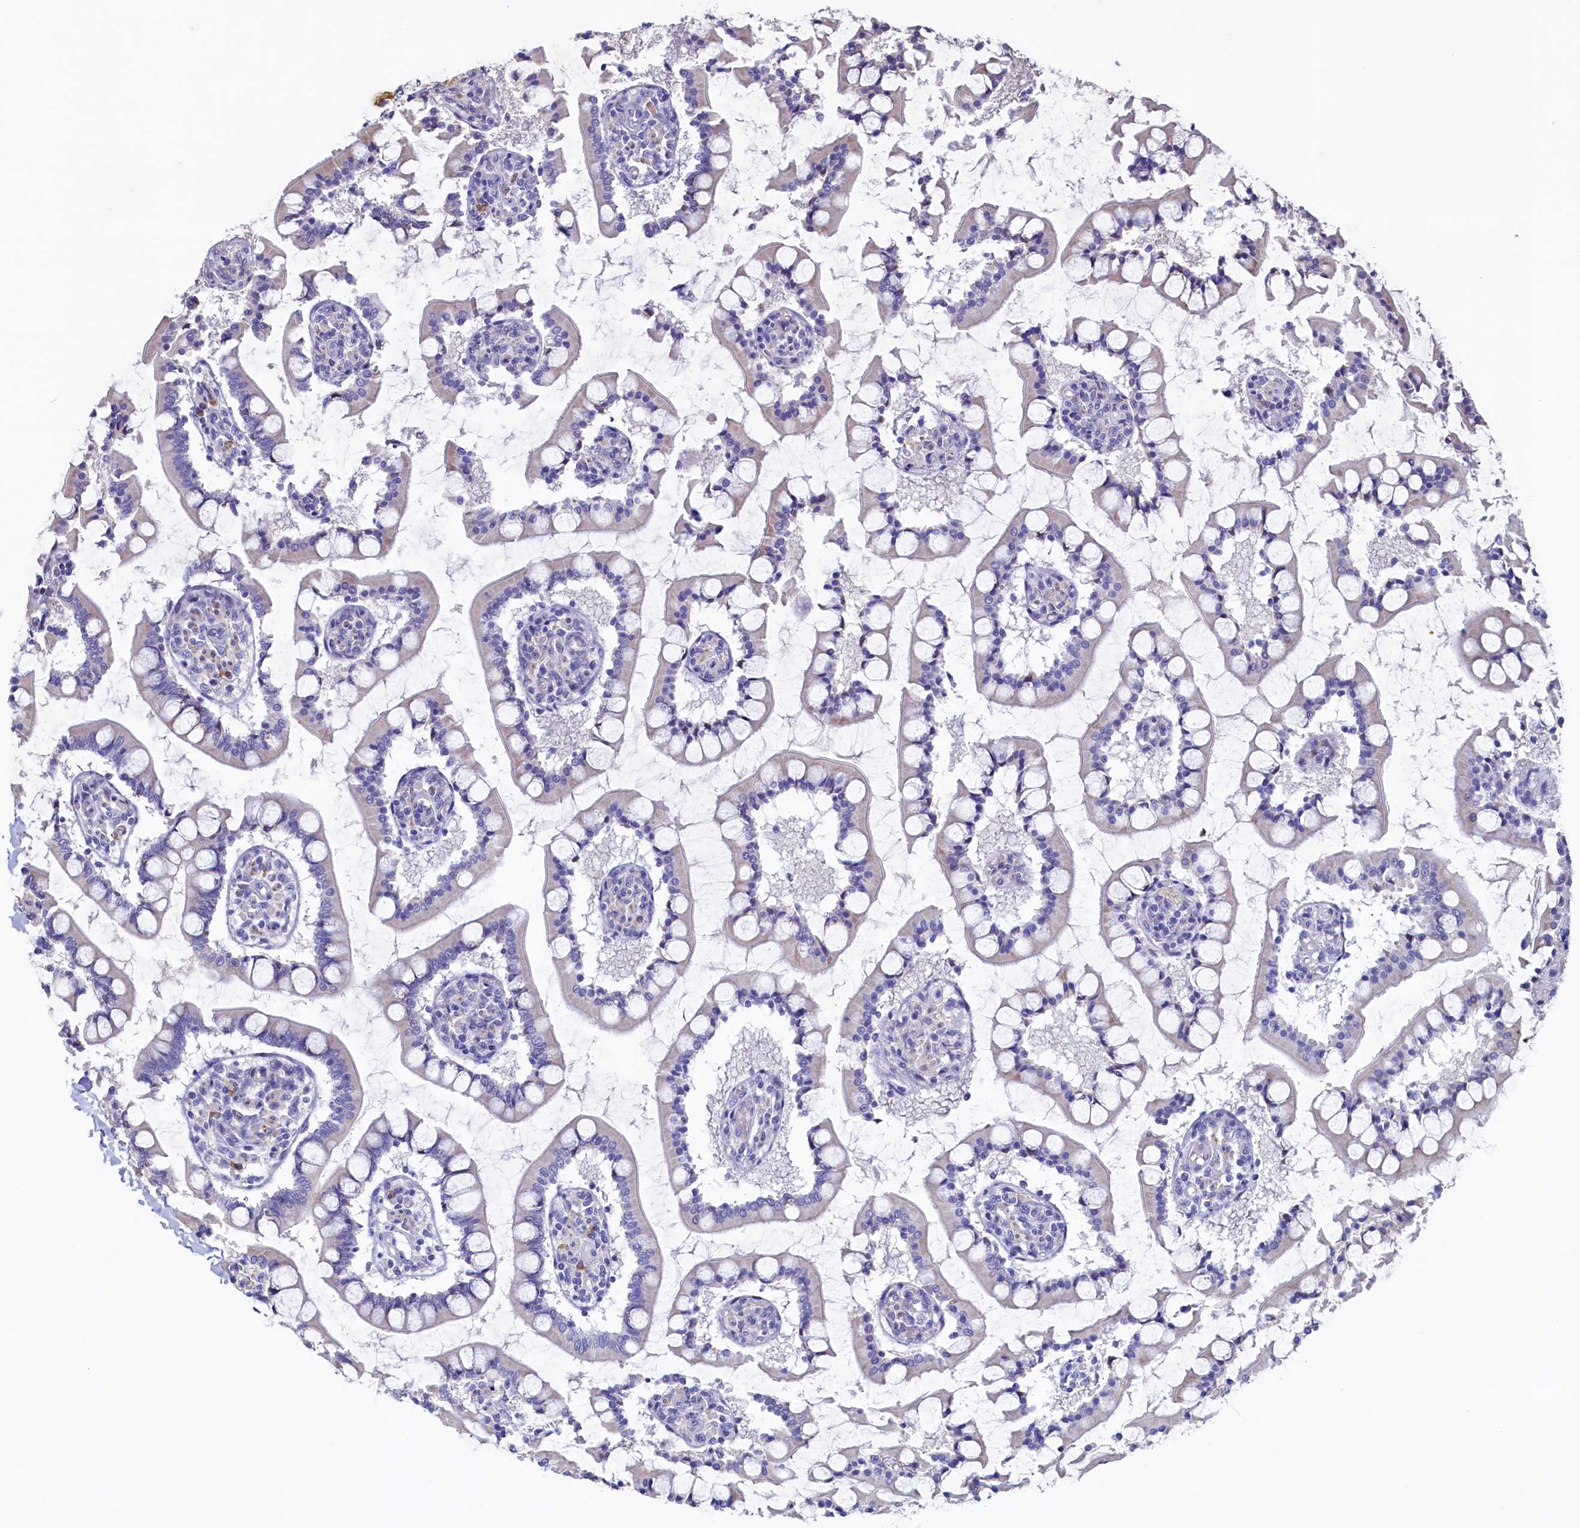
{"staining": {"intensity": "weak", "quantity": "<25%", "location": "cytoplasmic/membranous"}, "tissue": "small intestine", "cell_type": "Glandular cells", "image_type": "normal", "snomed": [{"axis": "morphology", "description": "Normal tissue, NOS"}, {"axis": "topography", "description": "Small intestine"}], "caption": "This image is of normal small intestine stained with immunohistochemistry (IHC) to label a protein in brown with the nuclei are counter-stained blue. There is no positivity in glandular cells.", "gene": "CBLIF", "patient": {"sex": "male", "age": 52}}